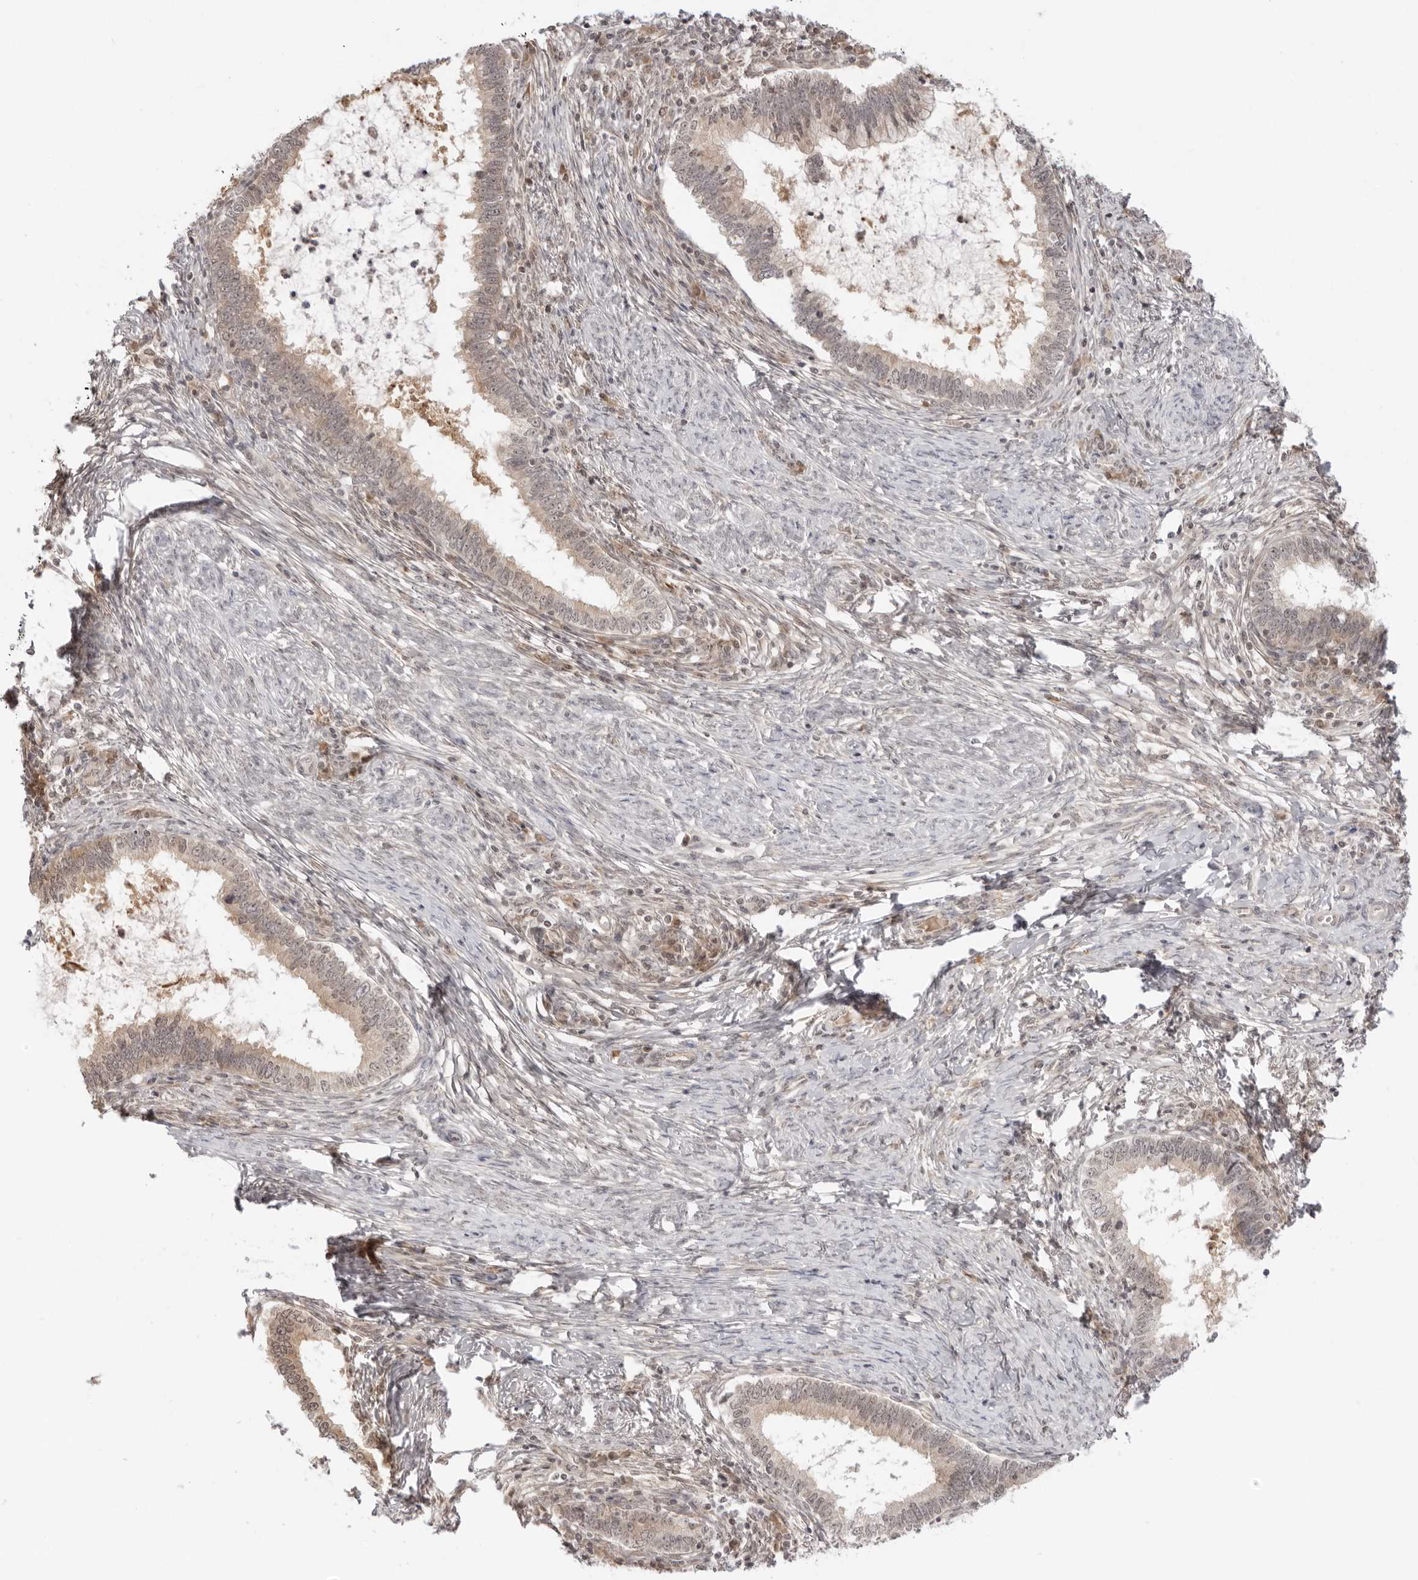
{"staining": {"intensity": "weak", "quantity": ">75%", "location": "cytoplasmic/membranous,nuclear"}, "tissue": "cervical cancer", "cell_type": "Tumor cells", "image_type": "cancer", "snomed": [{"axis": "morphology", "description": "Adenocarcinoma, NOS"}, {"axis": "topography", "description": "Cervix"}], "caption": "Immunohistochemical staining of human adenocarcinoma (cervical) exhibits weak cytoplasmic/membranous and nuclear protein positivity in about >75% of tumor cells. (IHC, brightfield microscopy, high magnification).", "gene": "PRRC2C", "patient": {"sex": "female", "age": 36}}